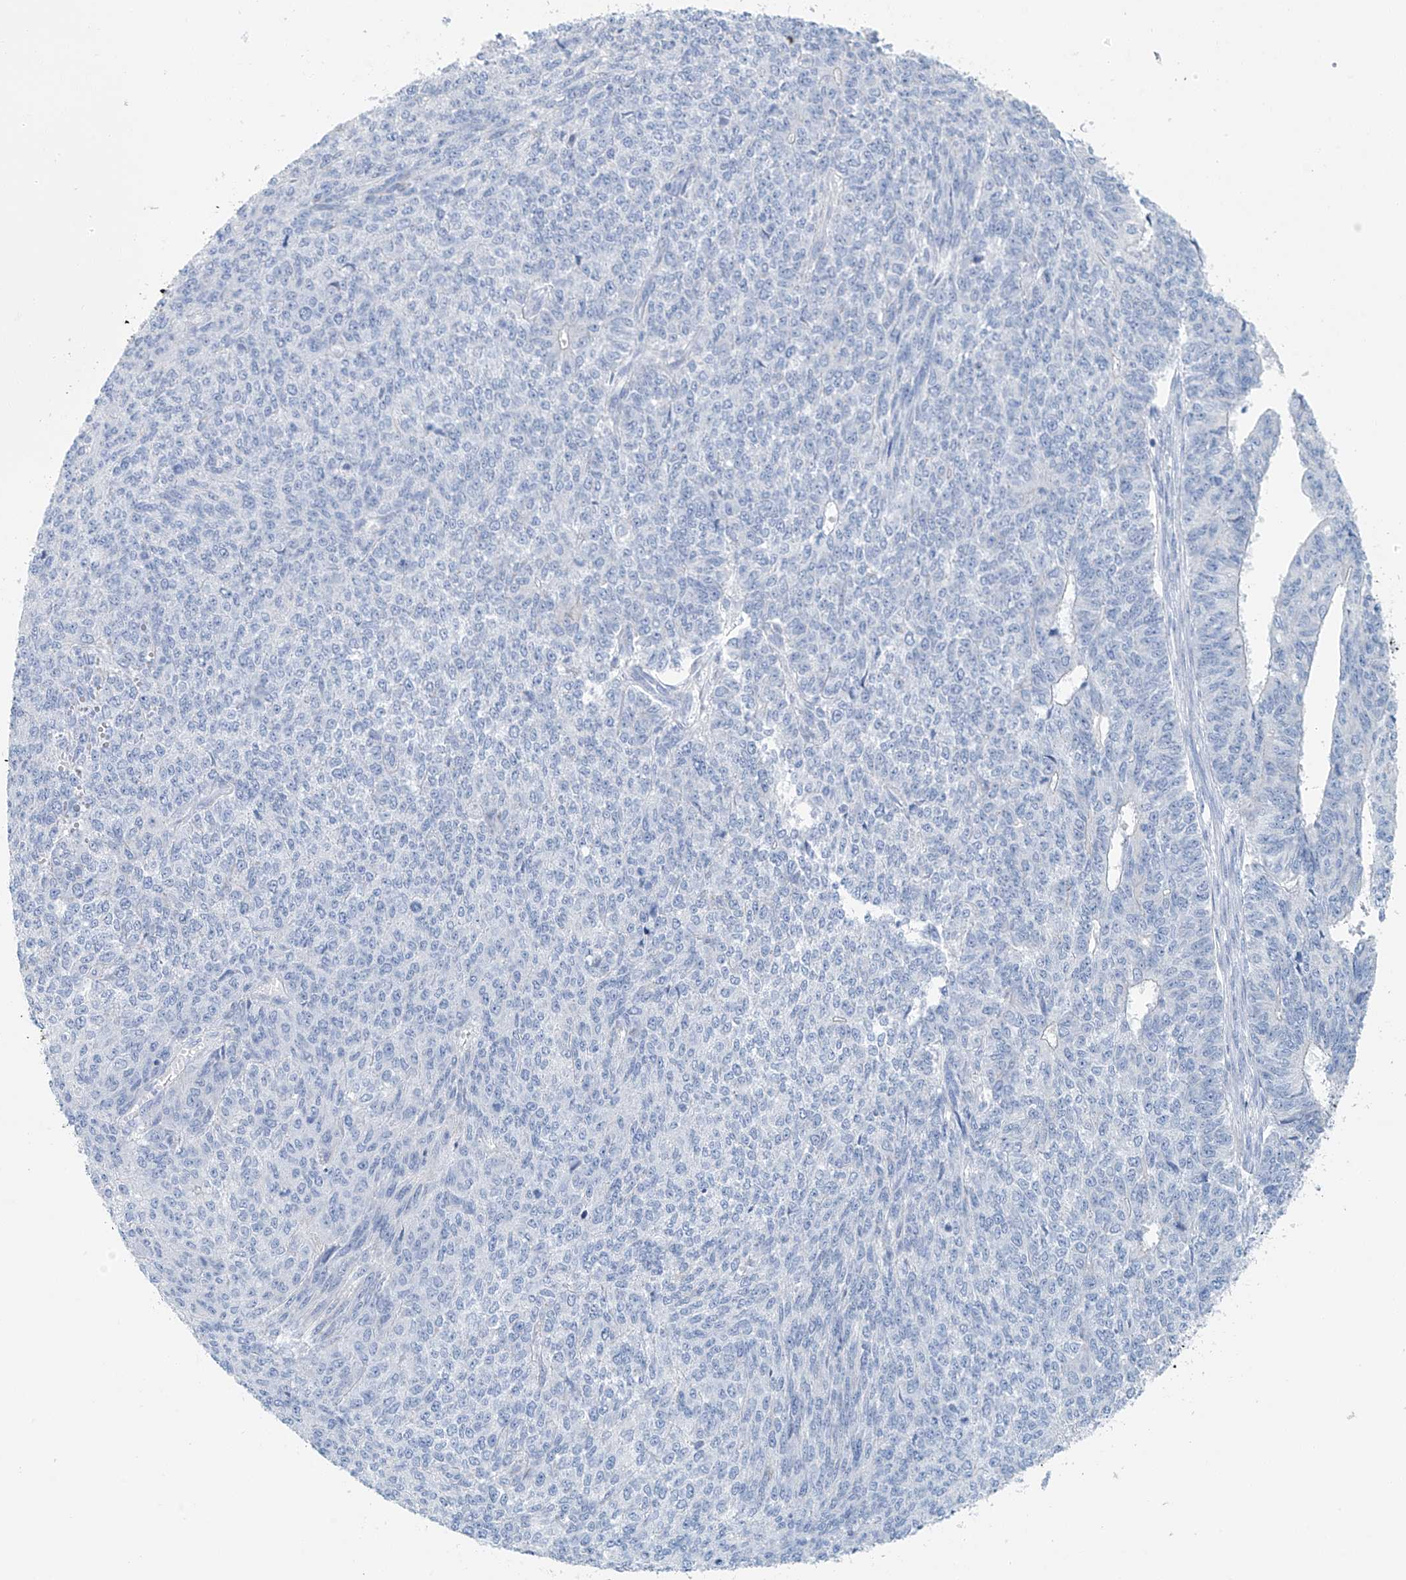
{"staining": {"intensity": "negative", "quantity": "none", "location": "none"}, "tissue": "endometrial cancer", "cell_type": "Tumor cells", "image_type": "cancer", "snomed": [{"axis": "morphology", "description": "Adenocarcinoma, NOS"}, {"axis": "topography", "description": "Endometrium"}], "caption": "This is a image of immunohistochemistry (IHC) staining of endometrial cancer, which shows no expression in tumor cells.", "gene": "C1orf87", "patient": {"sex": "female", "age": 32}}